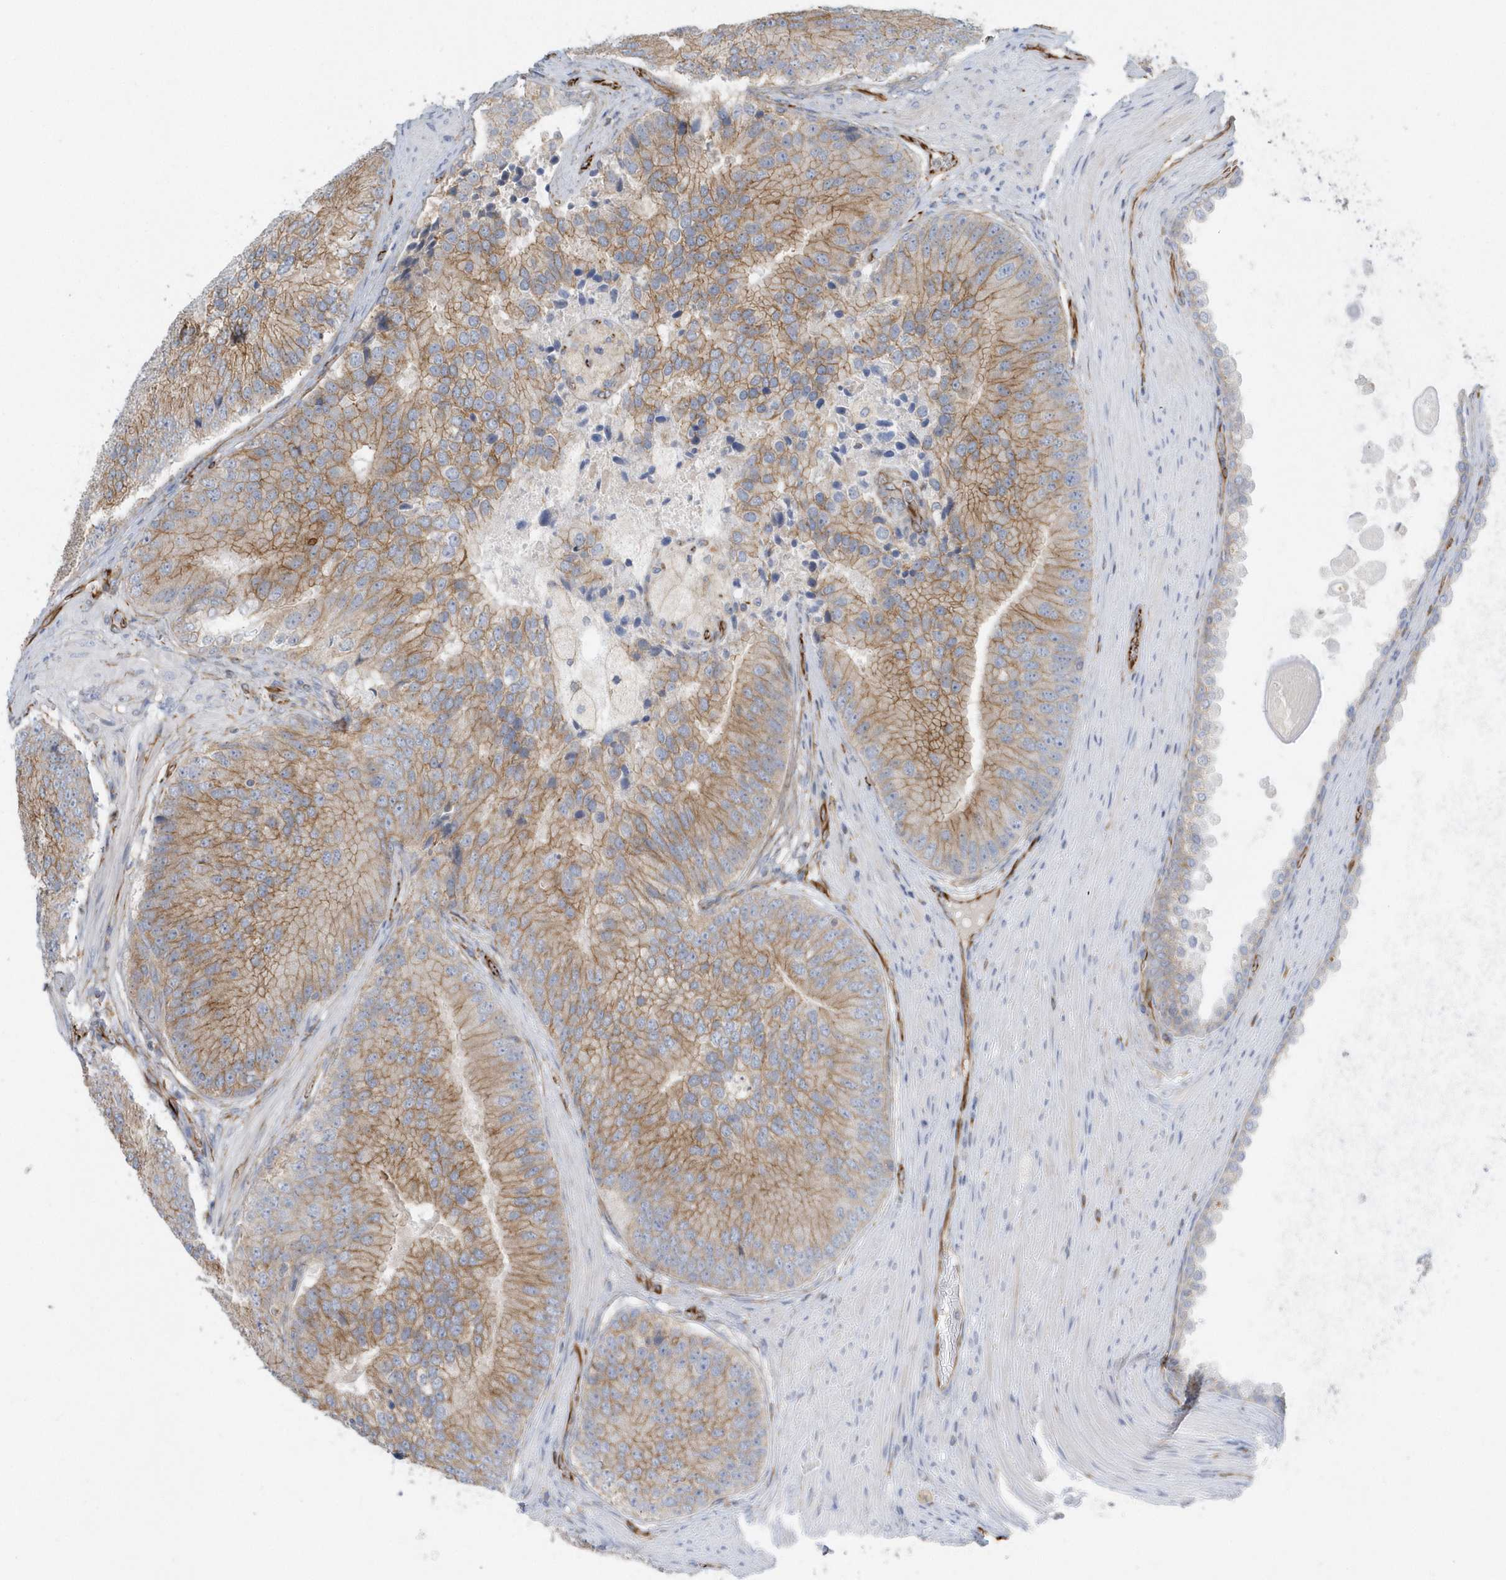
{"staining": {"intensity": "moderate", "quantity": ">75%", "location": "cytoplasmic/membranous"}, "tissue": "prostate cancer", "cell_type": "Tumor cells", "image_type": "cancer", "snomed": [{"axis": "morphology", "description": "Adenocarcinoma, High grade"}, {"axis": "topography", "description": "Prostate"}], "caption": "A photomicrograph of human prostate cancer stained for a protein exhibits moderate cytoplasmic/membranous brown staining in tumor cells. Using DAB (3,3'-diaminobenzidine) (brown) and hematoxylin (blue) stains, captured at high magnification using brightfield microscopy.", "gene": "RAB17", "patient": {"sex": "male", "age": 70}}